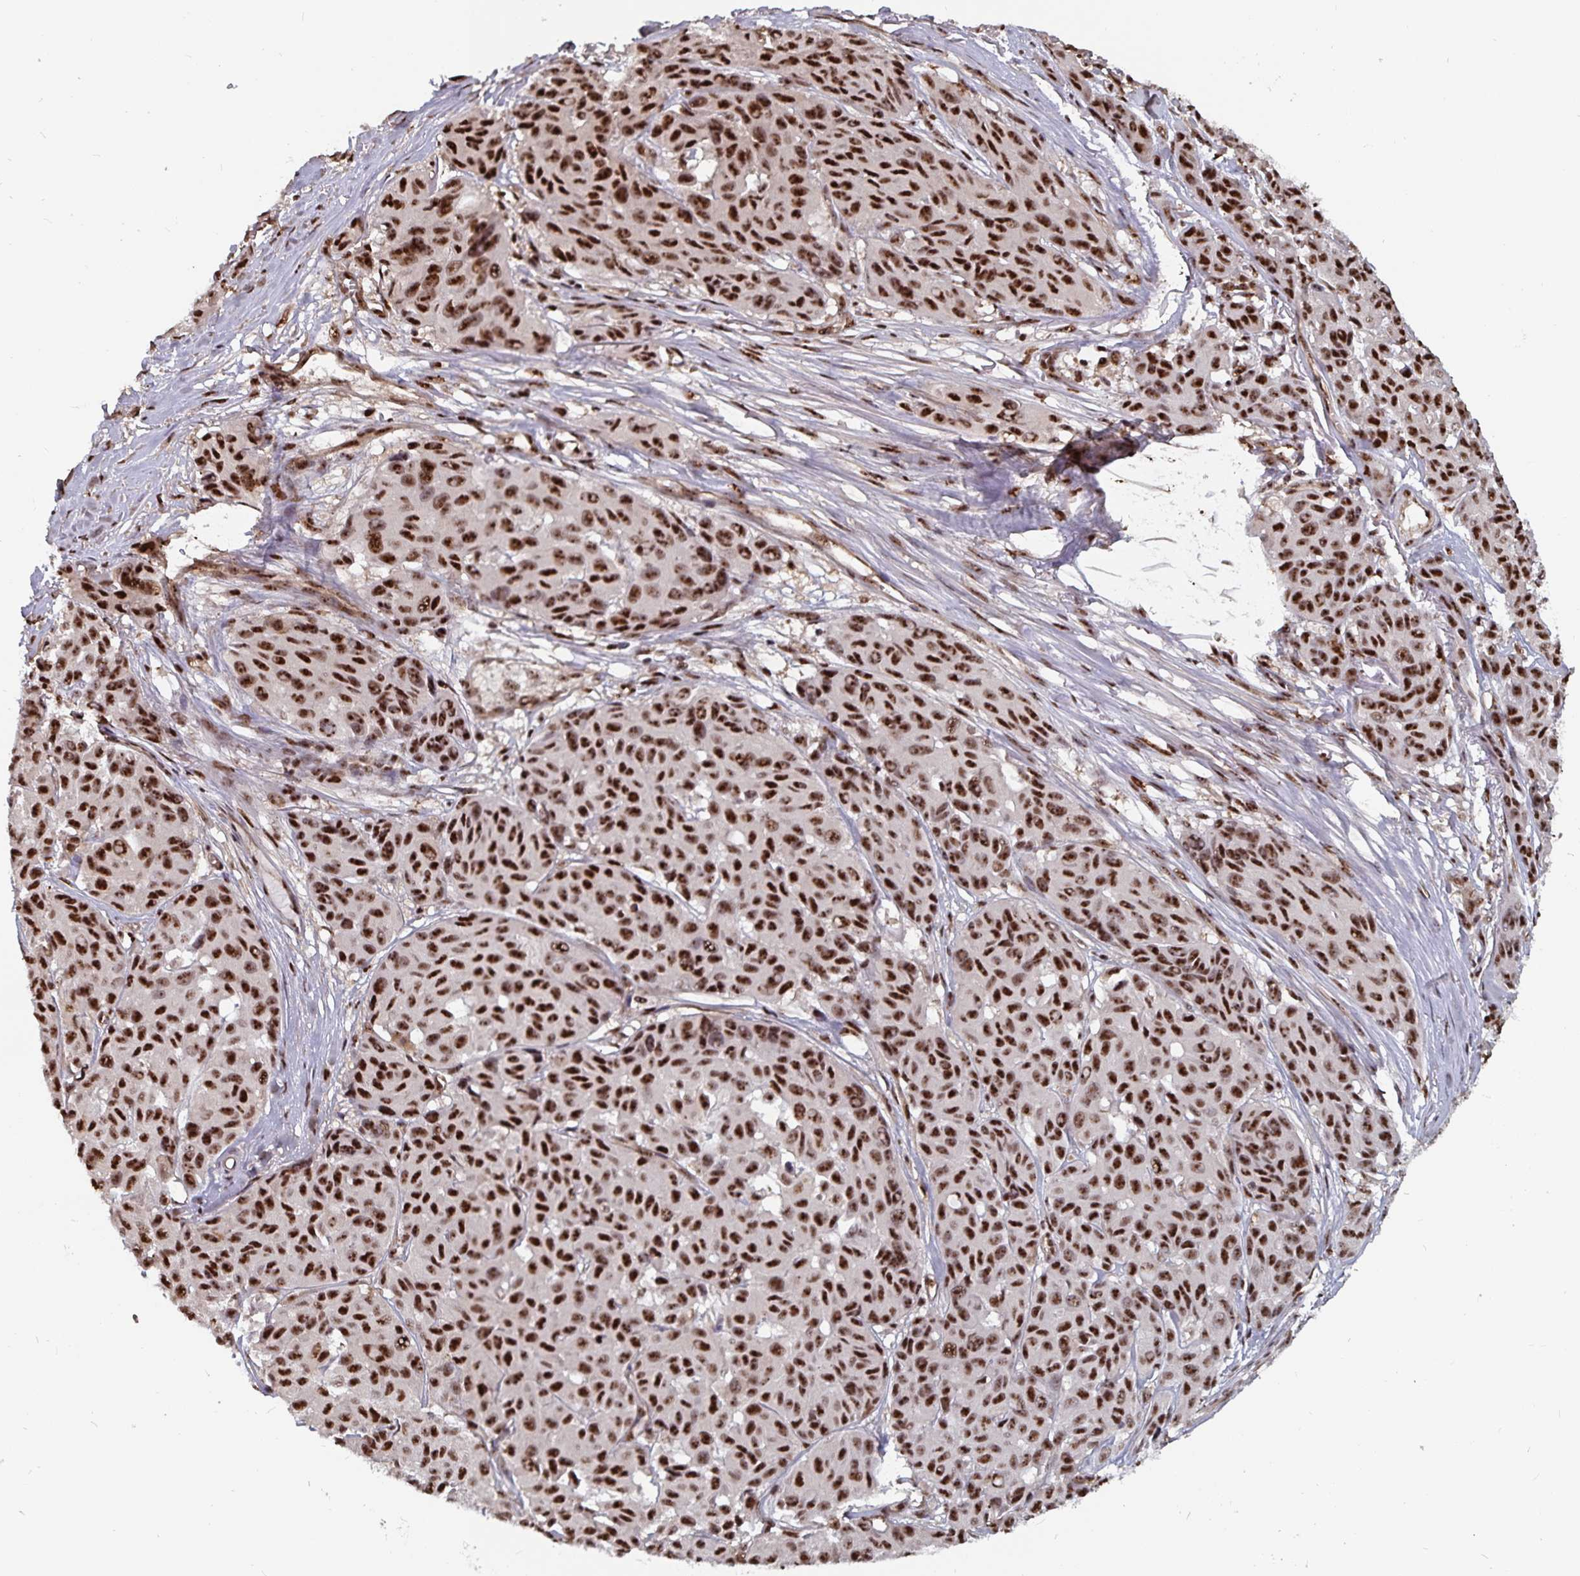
{"staining": {"intensity": "strong", "quantity": ">75%", "location": "nuclear"}, "tissue": "melanoma", "cell_type": "Tumor cells", "image_type": "cancer", "snomed": [{"axis": "morphology", "description": "Malignant melanoma, NOS"}, {"axis": "topography", "description": "Skin"}], "caption": "This is a histology image of immunohistochemistry (IHC) staining of malignant melanoma, which shows strong positivity in the nuclear of tumor cells.", "gene": "LAS1L", "patient": {"sex": "female", "age": 66}}